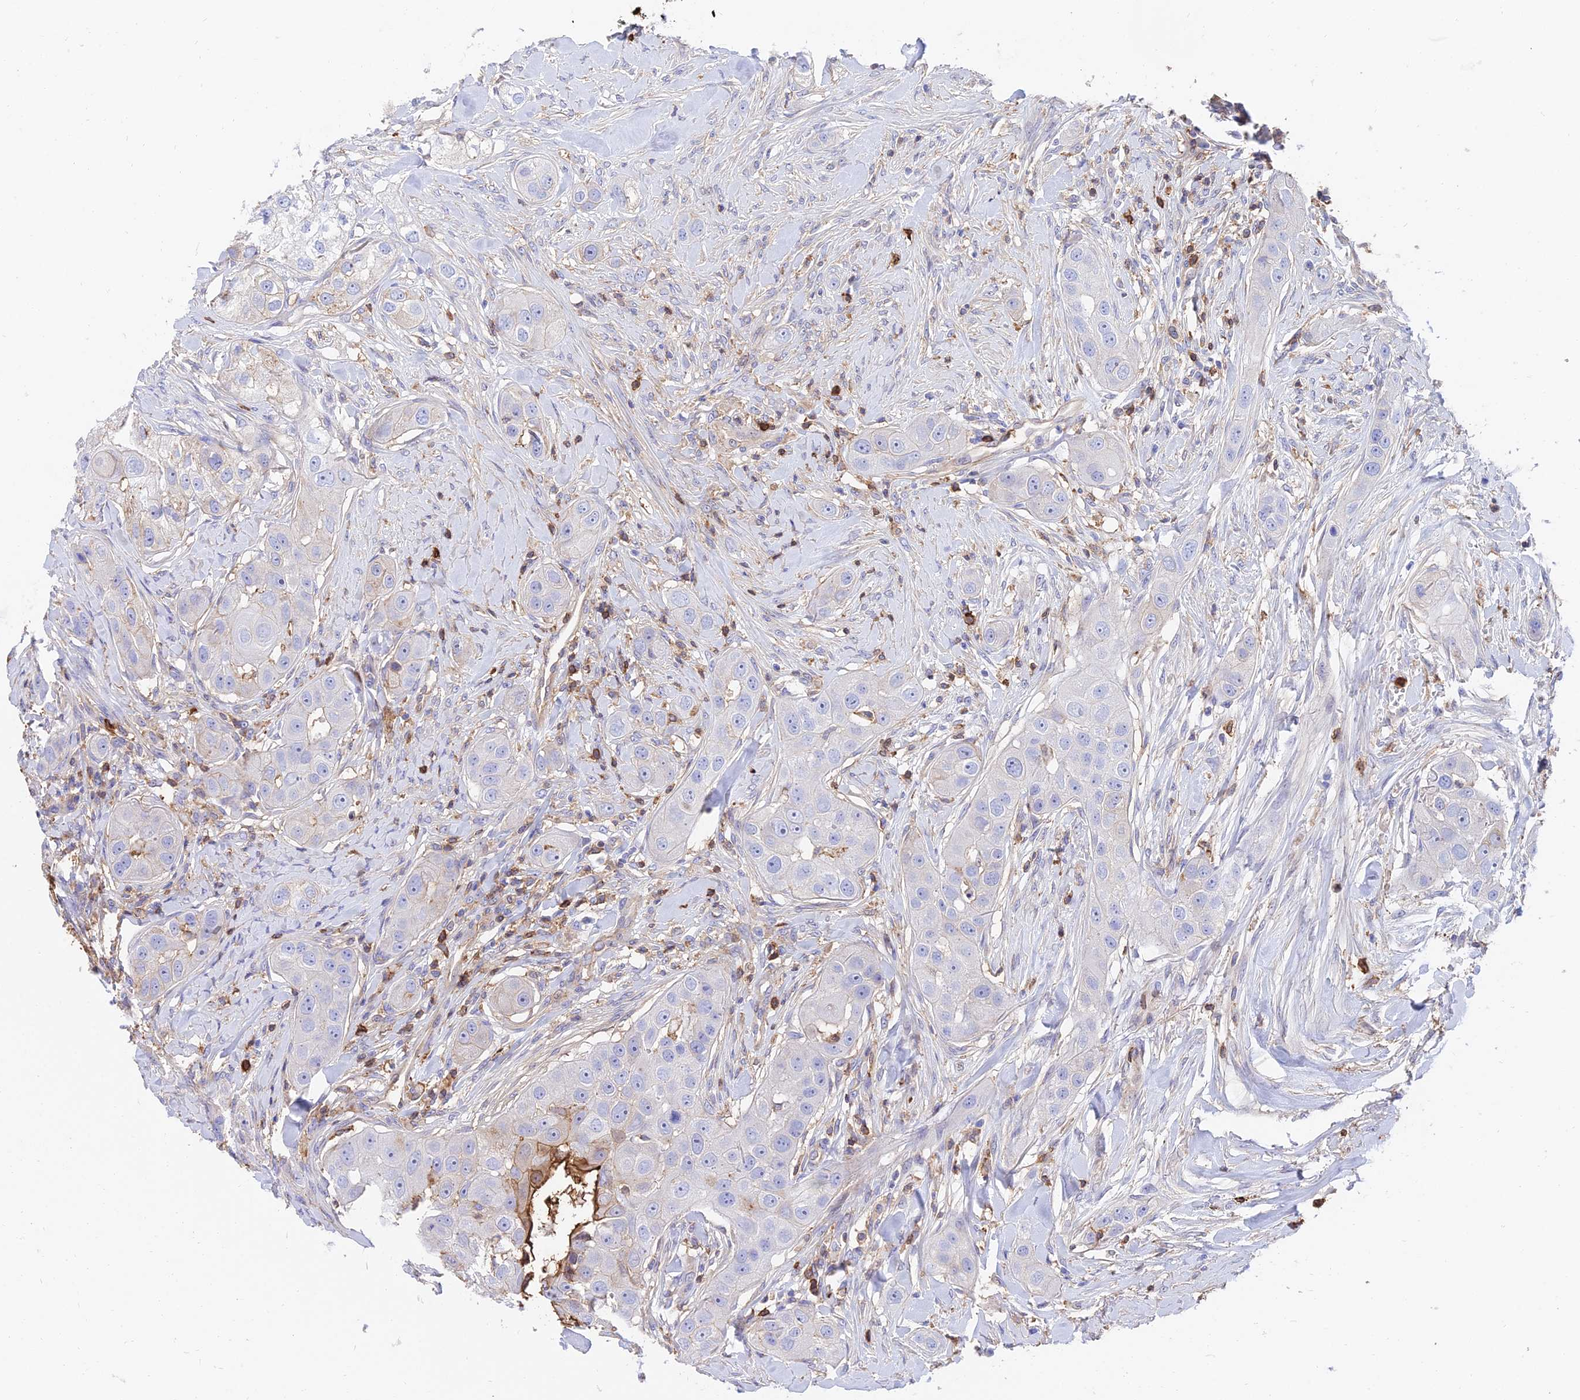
{"staining": {"intensity": "negative", "quantity": "none", "location": "none"}, "tissue": "head and neck cancer", "cell_type": "Tumor cells", "image_type": "cancer", "snomed": [{"axis": "morphology", "description": "Normal tissue, NOS"}, {"axis": "morphology", "description": "Squamous cell carcinoma, NOS"}, {"axis": "topography", "description": "Skeletal muscle"}, {"axis": "topography", "description": "Head-Neck"}], "caption": "Immunohistochemistry image of human head and neck squamous cell carcinoma stained for a protein (brown), which exhibits no positivity in tumor cells.", "gene": "SREK1IP1", "patient": {"sex": "male", "age": 51}}